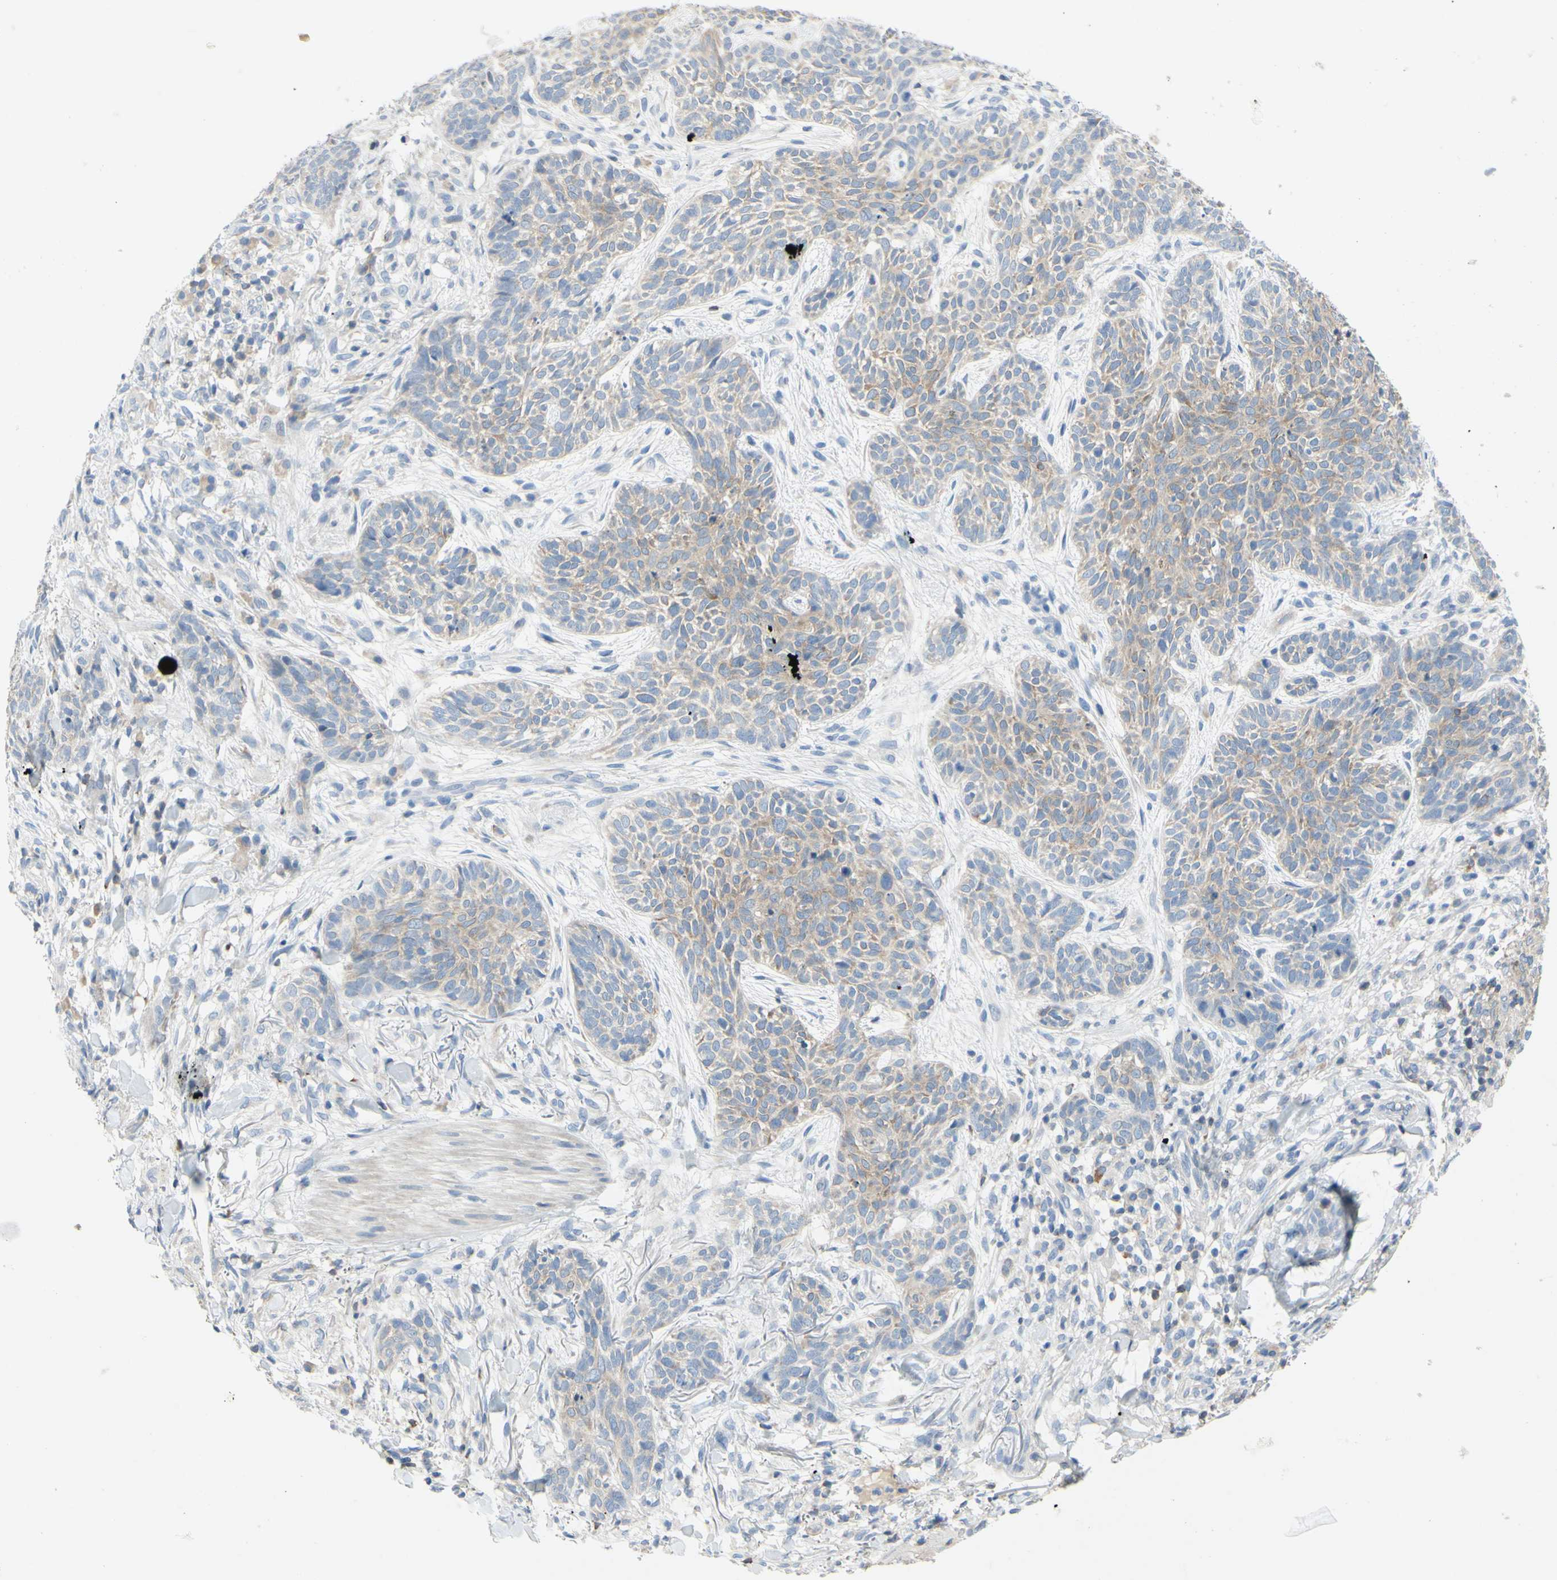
{"staining": {"intensity": "weak", "quantity": ">75%", "location": "cytoplasmic/membranous"}, "tissue": "skin cancer", "cell_type": "Tumor cells", "image_type": "cancer", "snomed": [{"axis": "morphology", "description": "Normal tissue, NOS"}, {"axis": "morphology", "description": "Basal cell carcinoma"}, {"axis": "topography", "description": "Skin"}], "caption": "Immunohistochemistry (DAB) staining of skin cancer (basal cell carcinoma) reveals weak cytoplasmic/membranous protein staining in approximately >75% of tumor cells.", "gene": "MUC1", "patient": {"sex": "male", "age": 52}}